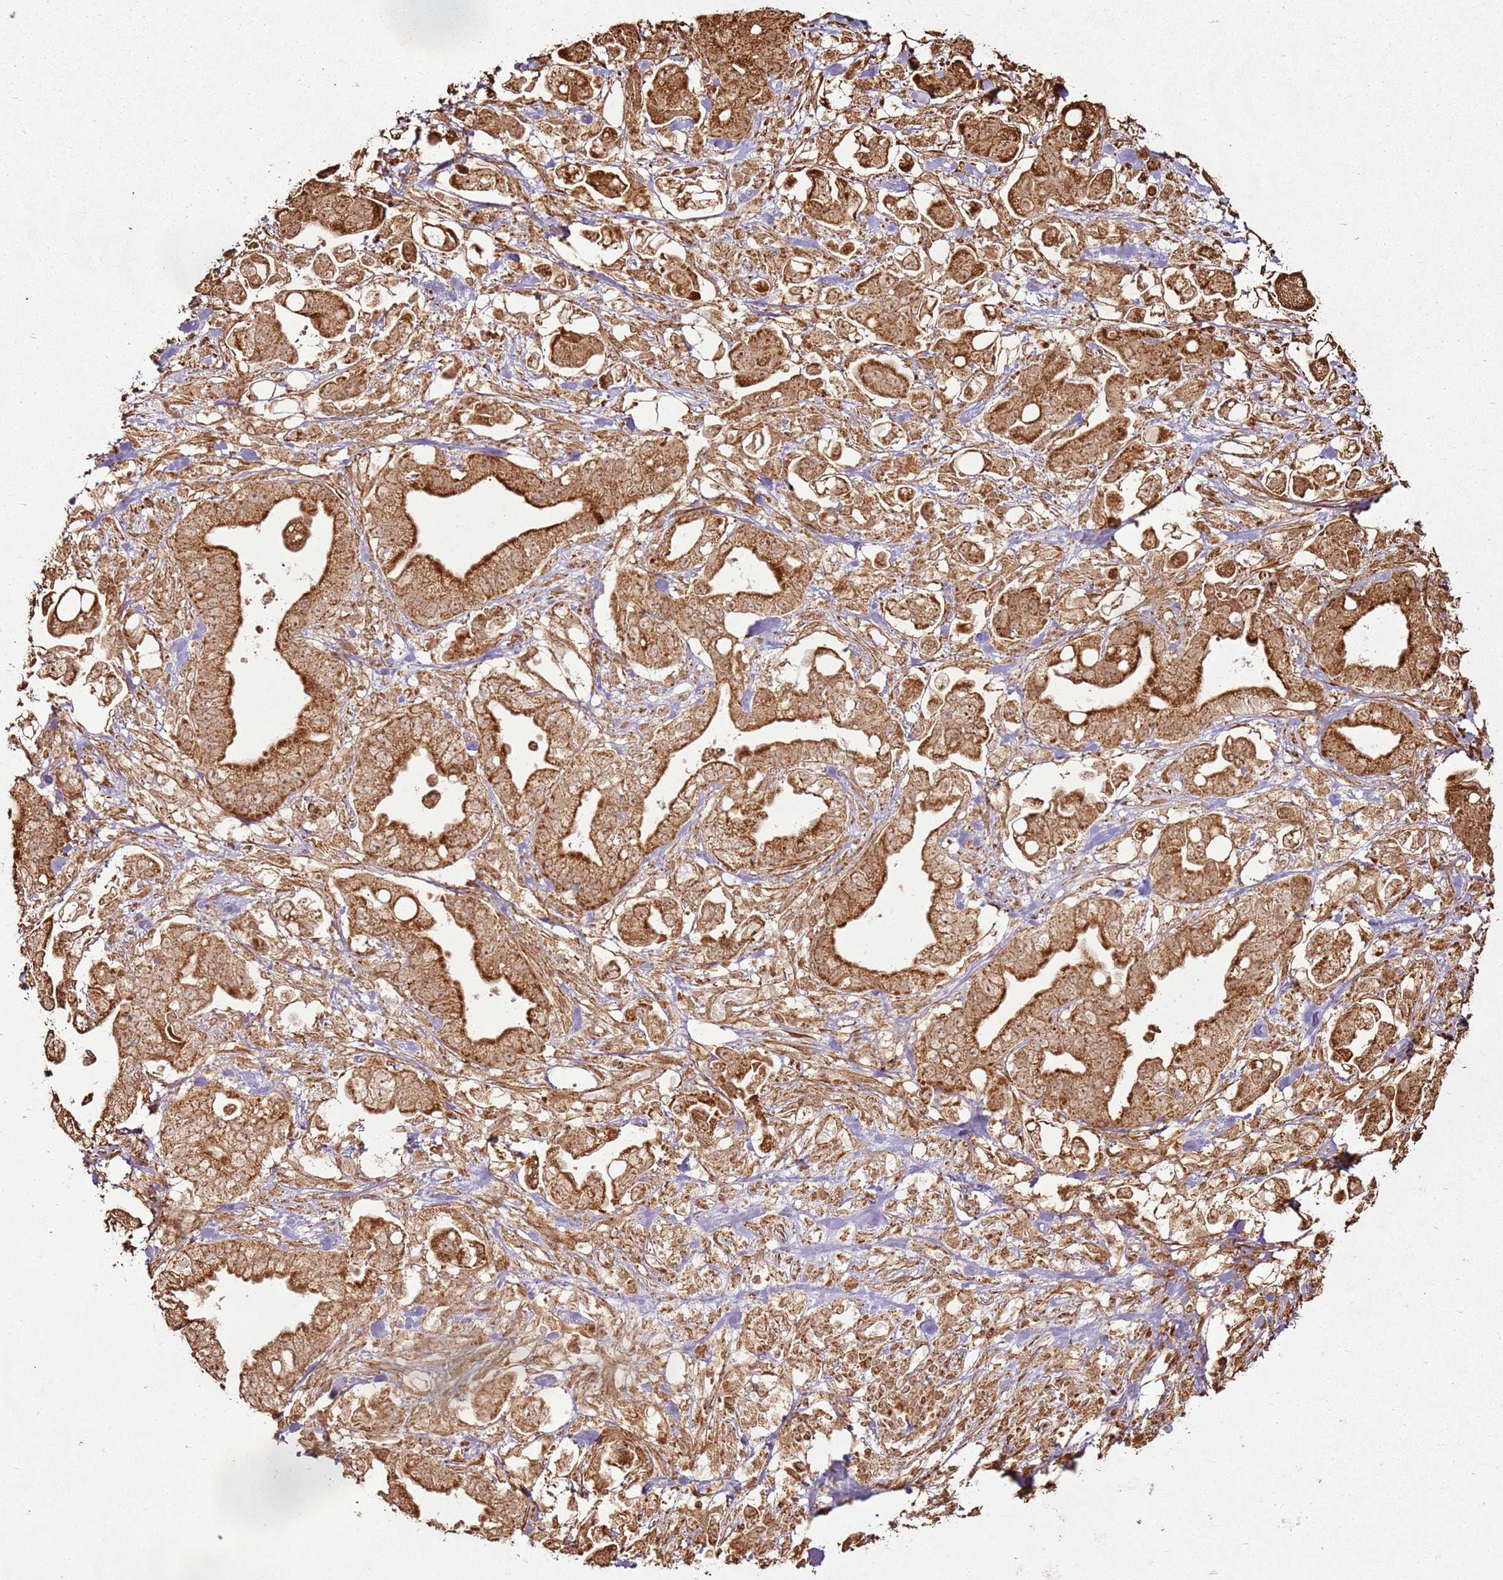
{"staining": {"intensity": "strong", "quantity": ">75%", "location": "cytoplasmic/membranous"}, "tissue": "stomach cancer", "cell_type": "Tumor cells", "image_type": "cancer", "snomed": [{"axis": "morphology", "description": "Adenocarcinoma, NOS"}, {"axis": "topography", "description": "Stomach"}], "caption": "The histopathology image demonstrates immunohistochemical staining of stomach cancer. There is strong cytoplasmic/membranous expression is present in about >75% of tumor cells.", "gene": "MRPS6", "patient": {"sex": "male", "age": 62}}